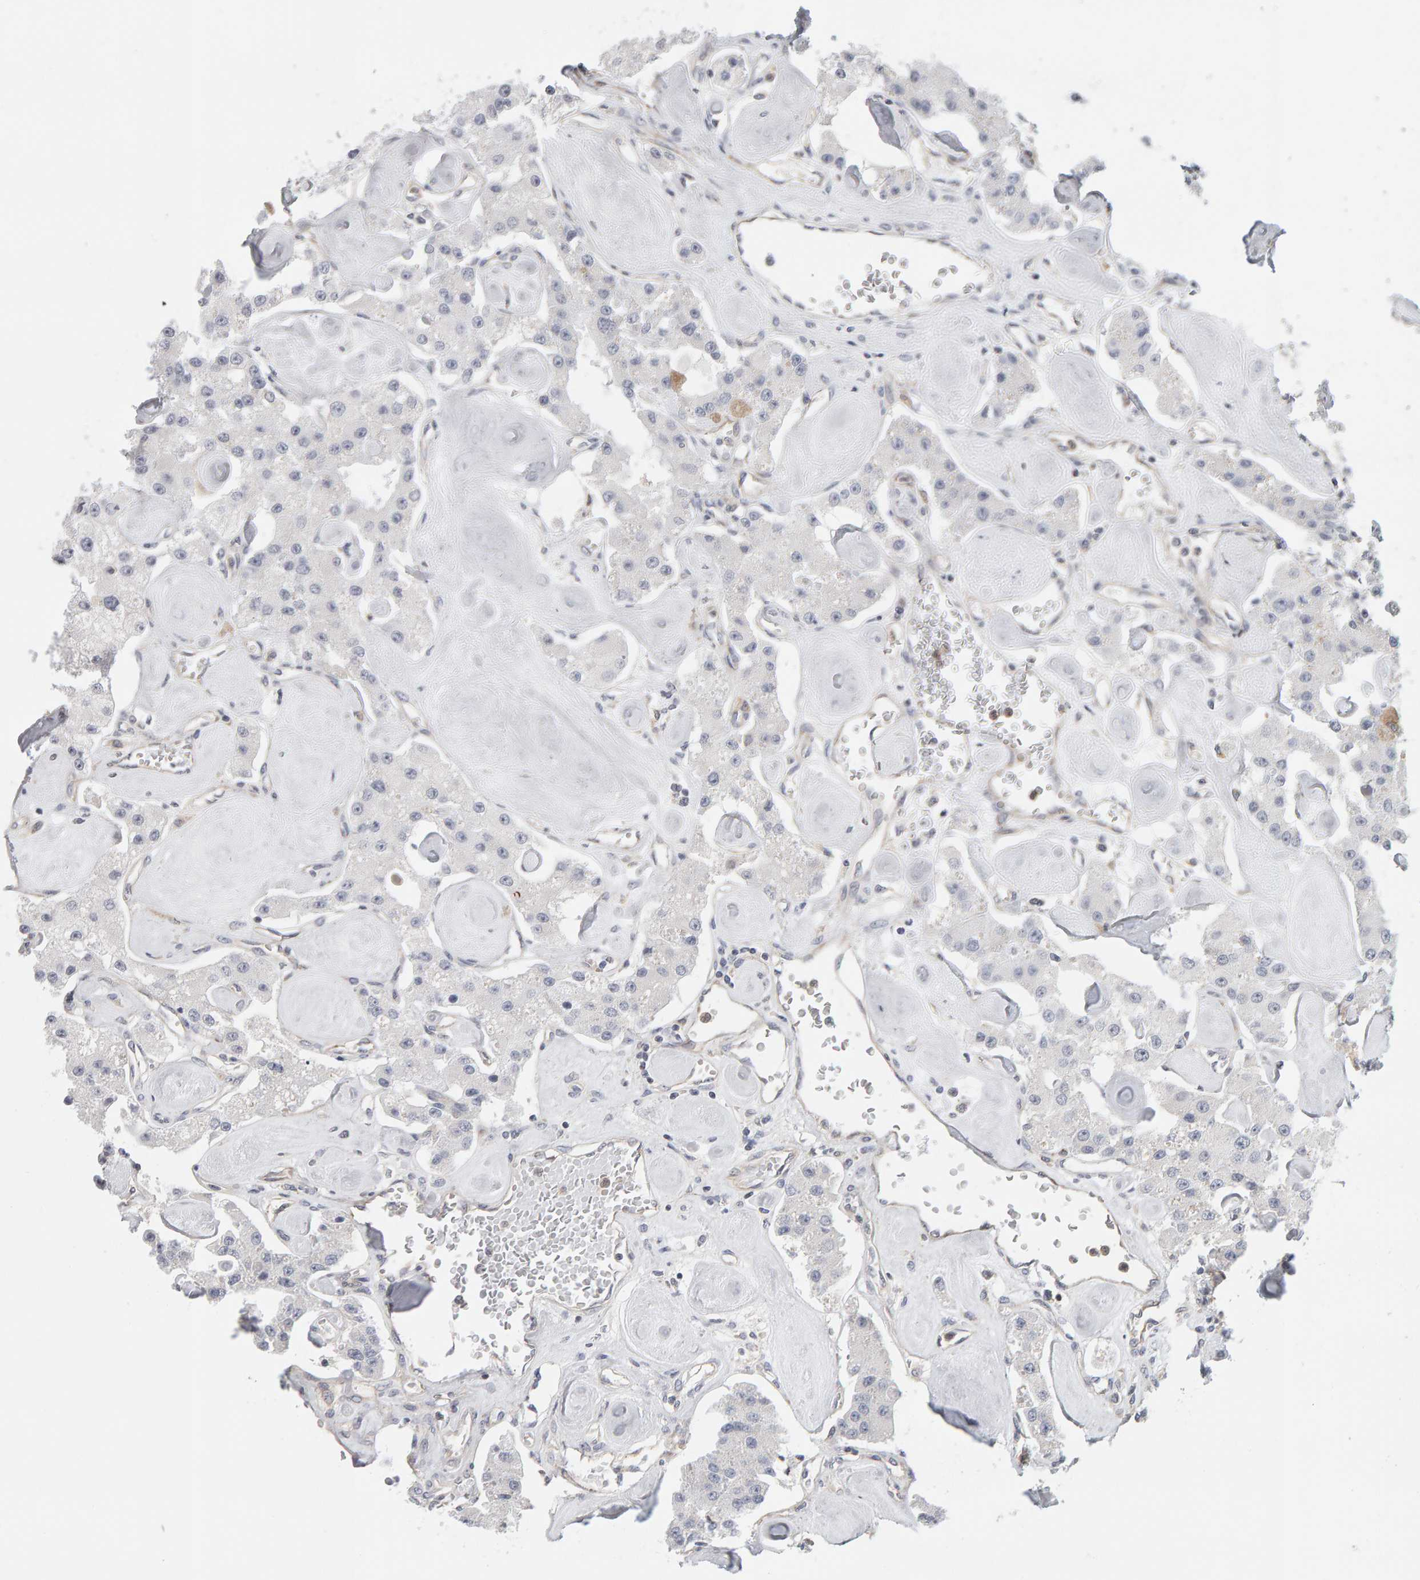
{"staining": {"intensity": "negative", "quantity": "none", "location": "none"}, "tissue": "carcinoid", "cell_type": "Tumor cells", "image_type": "cancer", "snomed": [{"axis": "morphology", "description": "Carcinoid, malignant, NOS"}, {"axis": "topography", "description": "Pancreas"}], "caption": "A high-resolution histopathology image shows immunohistochemistry staining of carcinoid (malignant), which shows no significant positivity in tumor cells. (Stains: DAB immunohistochemistry with hematoxylin counter stain, Microscopy: brightfield microscopy at high magnification).", "gene": "MSRA", "patient": {"sex": "male", "age": 41}}